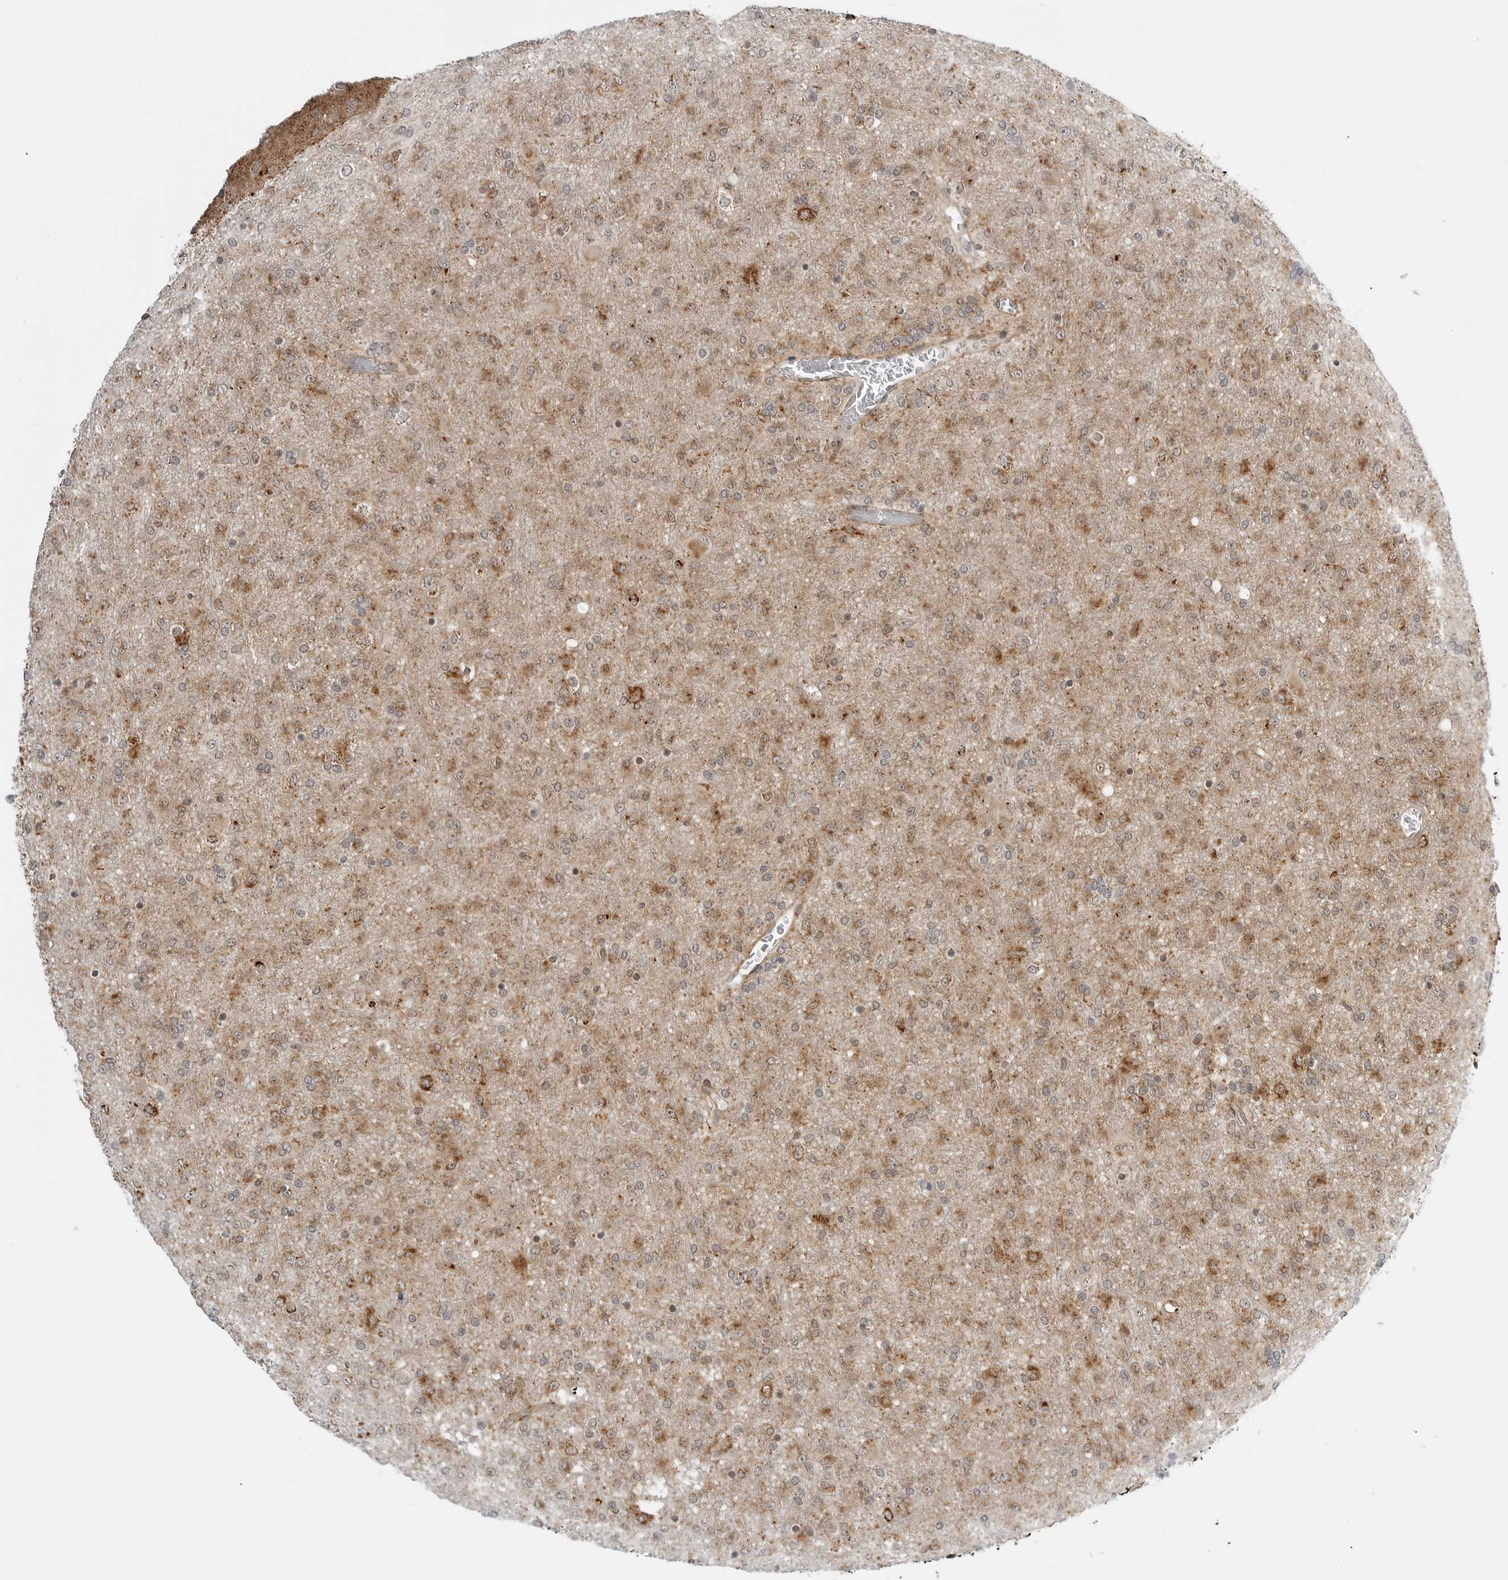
{"staining": {"intensity": "weak", "quantity": ">75%", "location": "cytoplasmic/membranous"}, "tissue": "glioma", "cell_type": "Tumor cells", "image_type": "cancer", "snomed": [{"axis": "morphology", "description": "Glioma, malignant, Low grade"}, {"axis": "topography", "description": "Brain"}], "caption": "Human malignant low-grade glioma stained for a protein (brown) displays weak cytoplasmic/membranous positive expression in about >75% of tumor cells.", "gene": "PEX2", "patient": {"sex": "male", "age": 65}}